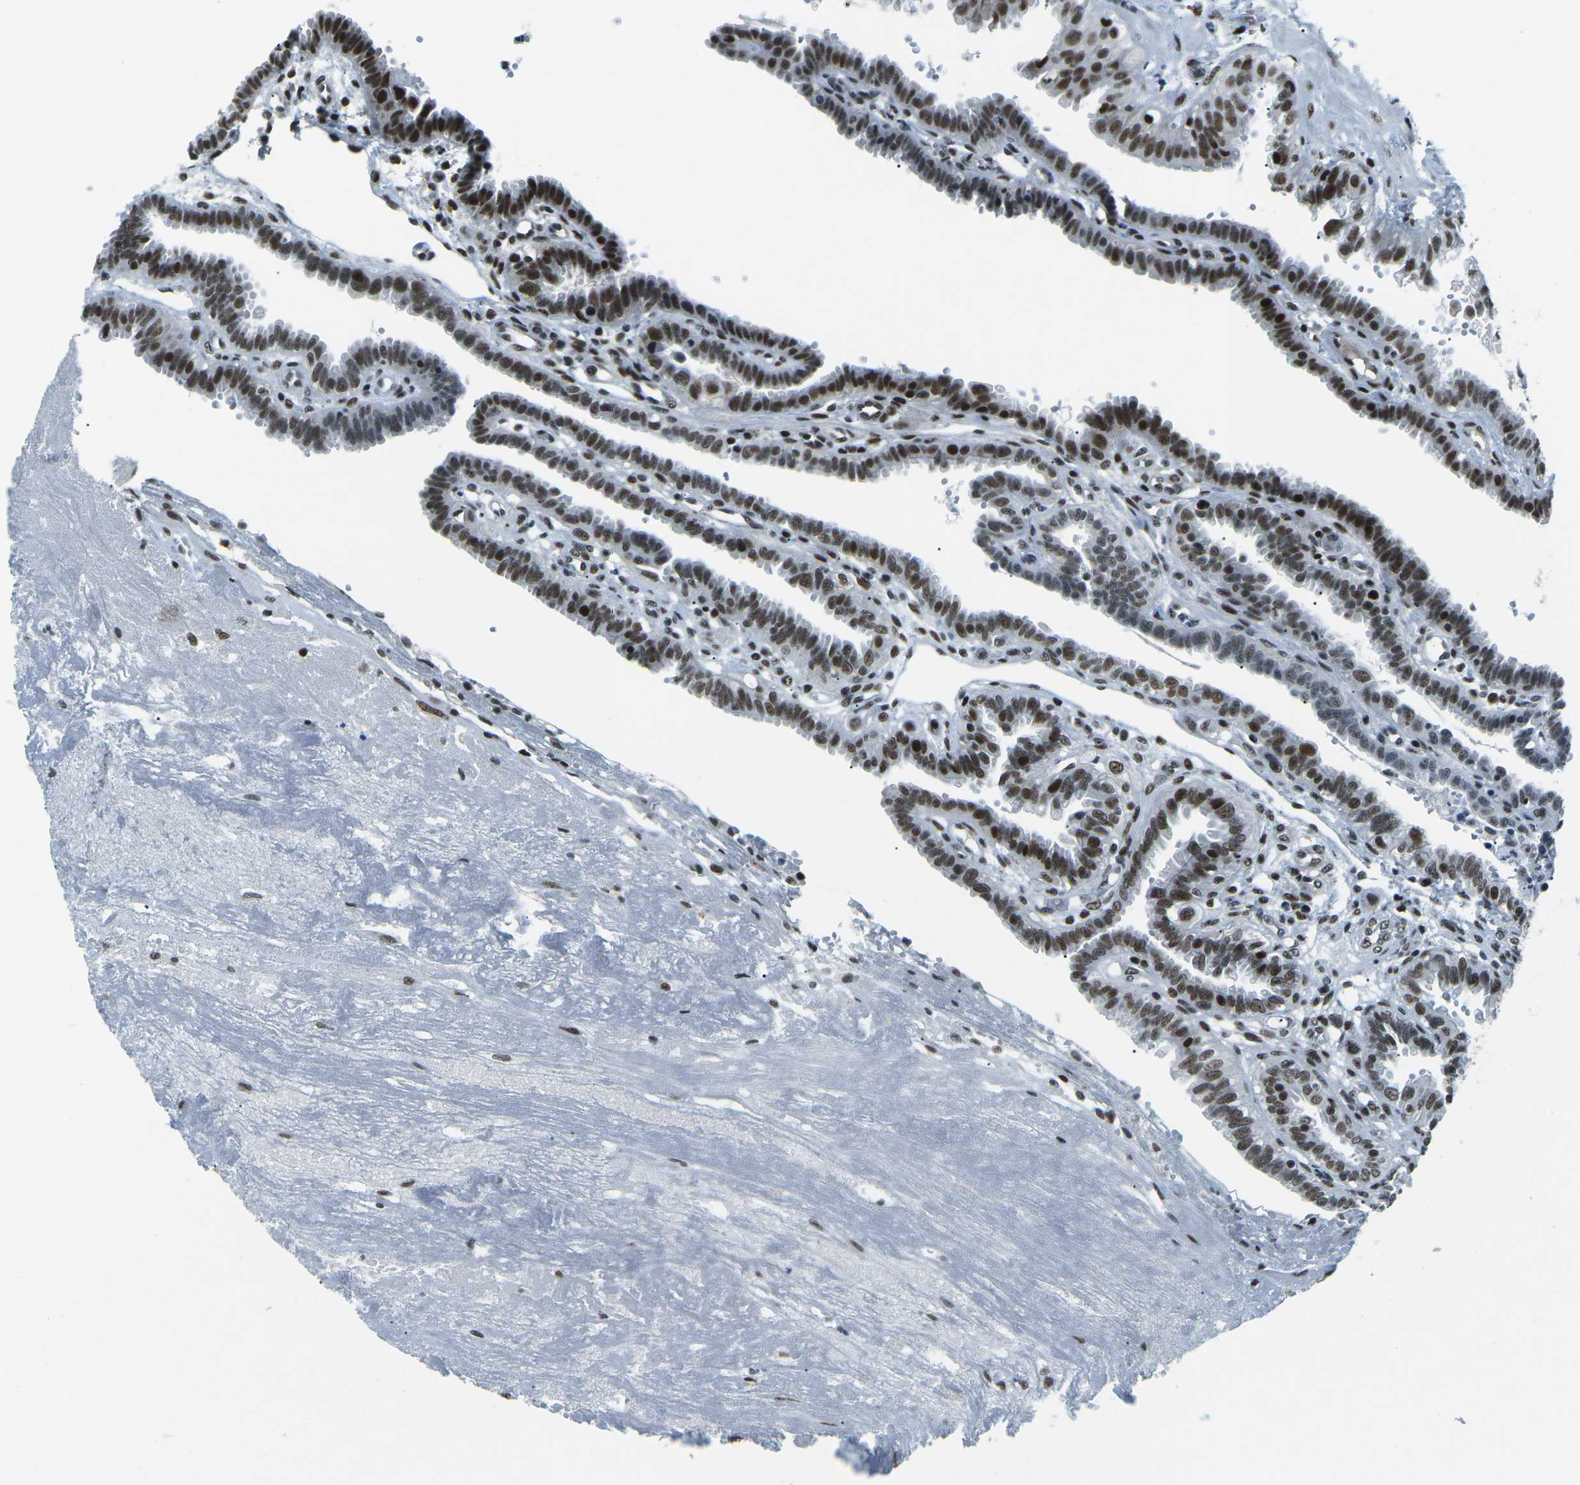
{"staining": {"intensity": "strong", "quantity": ">75%", "location": "nuclear"}, "tissue": "fallopian tube", "cell_type": "Glandular cells", "image_type": "normal", "snomed": [{"axis": "morphology", "description": "Normal tissue, NOS"}, {"axis": "topography", "description": "Fallopian tube"}, {"axis": "topography", "description": "Placenta"}], "caption": "The micrograph reveals a brown stain indicating the presence of a protein in the nuclear of glandular cells in fallopian tube. (IHC, brightfield microscopy, high magnification).", "gene": "RBL2", "patient": {"sex": "female", "age": 34}}